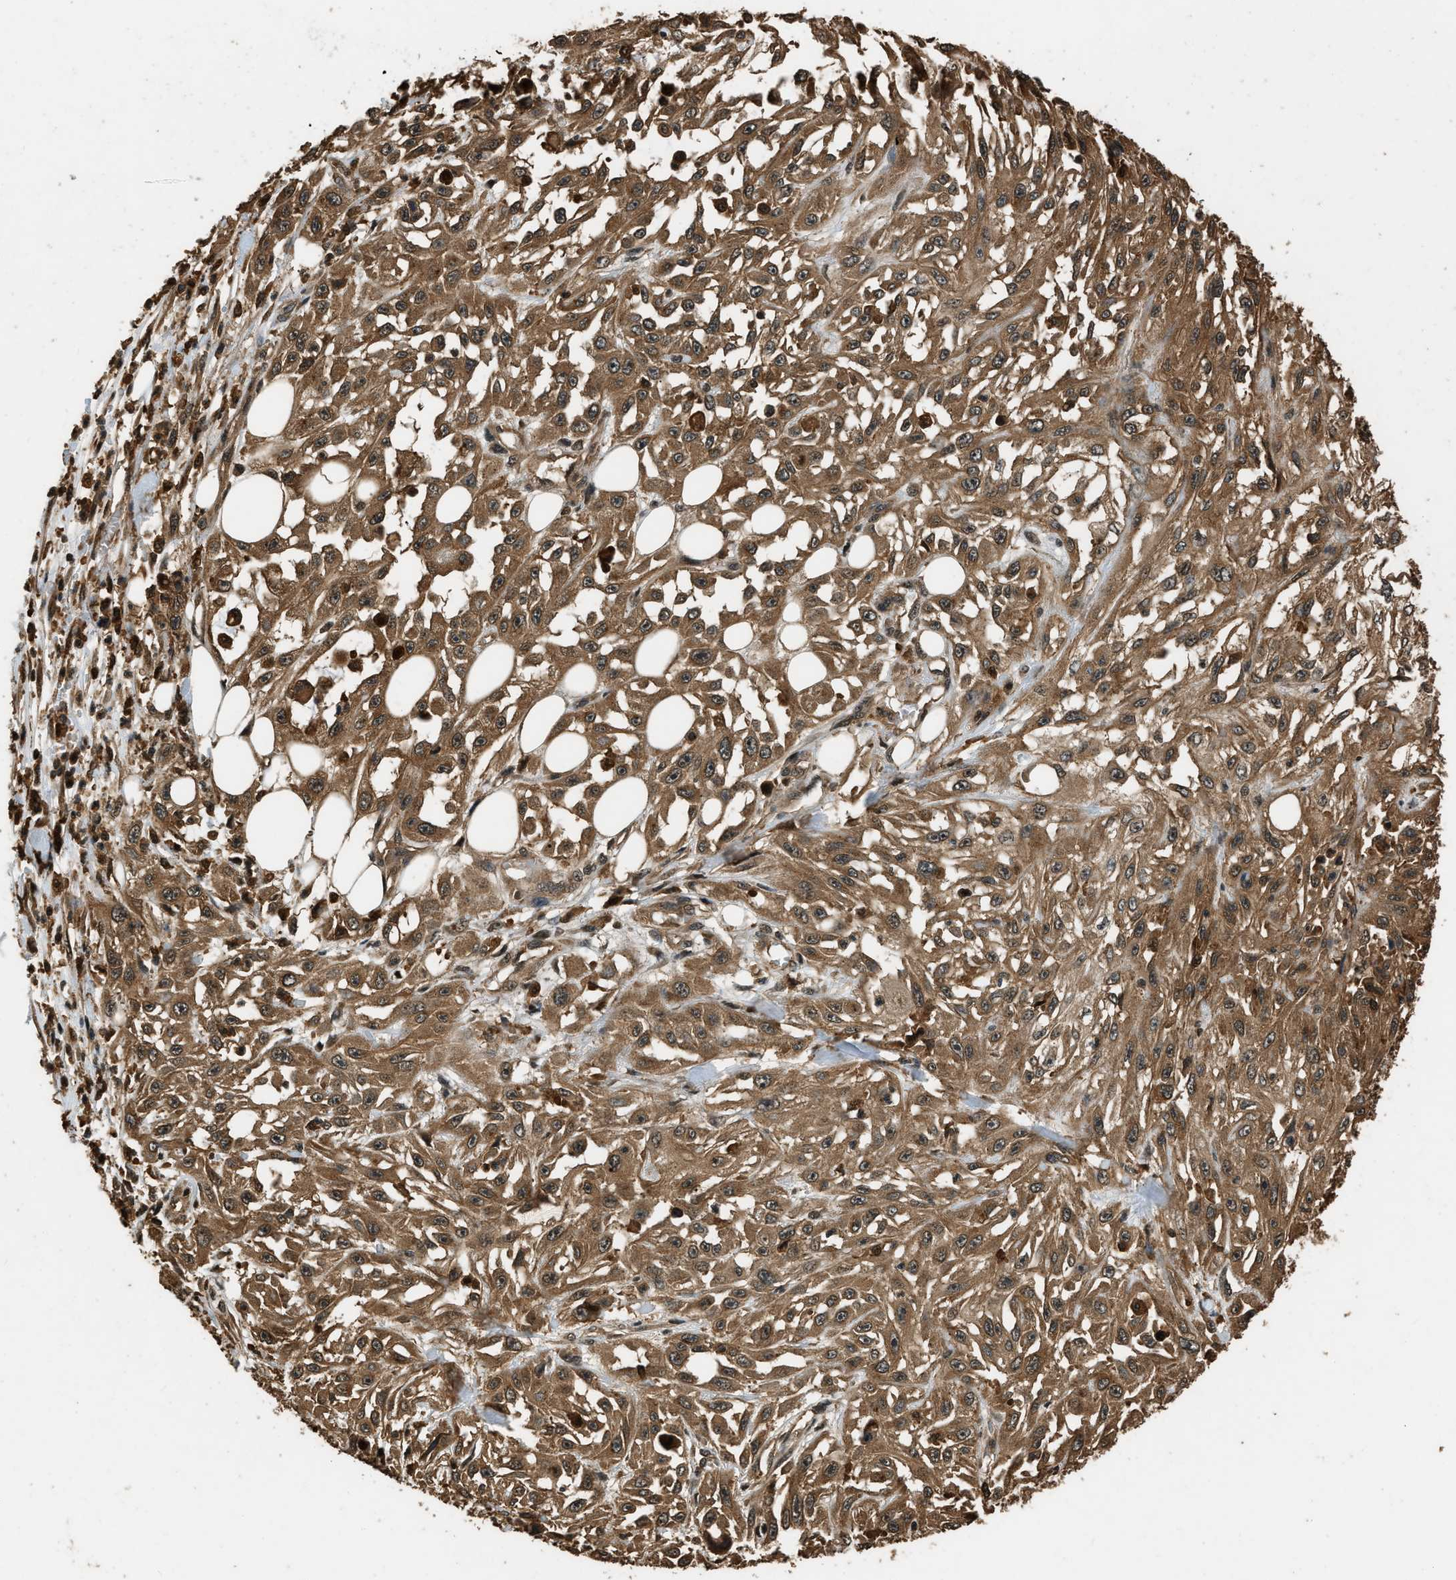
{"staining": {"intensity": "moderate", "quantity": ">75%", "location": "cytoplasmic/membranous,nuclear"}, "tissue": "skin cancer", "cell_type": "Tumor cells", "image_type": "cancer", "snomed": [{"axis": "morphology", "description": "Squamous cell carcinoma, NOS"}, {"axis": "morphology", "description": "Squamous cell carcinoma, metastatic, NOS"}, {"axis": "topography", "description": "Skin"}, {"axis": "topography", "description": "Lymph node"}], "caption": "Moderate cytoplasmic/membranous and nuclear positivity is seen in about >75% of tumor cells in skin cancer (squamous cell carcinoma).", "gene": "RAP2A", "patient": {"sex": "male", "age": 75}}